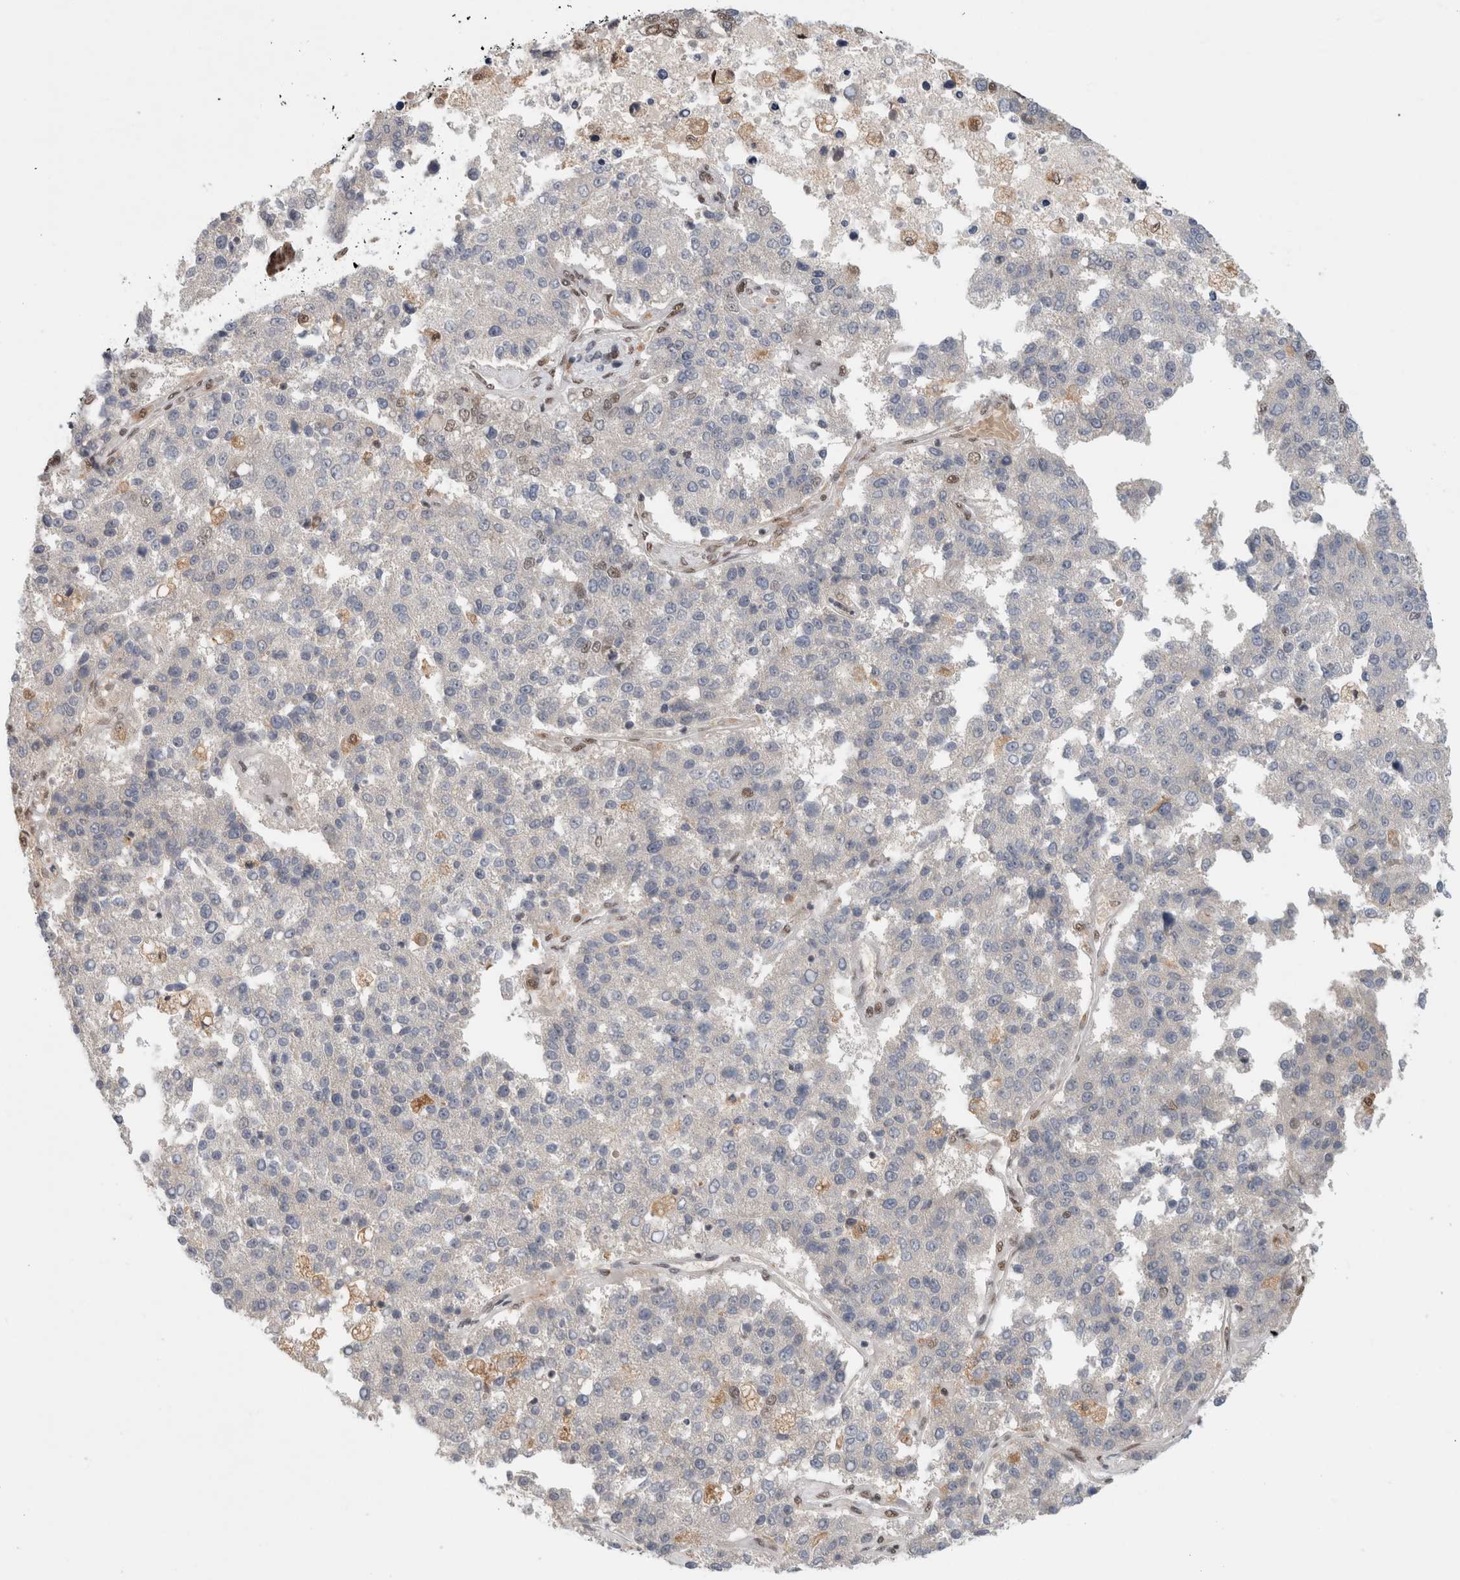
{"staining": {"intensity": "moderate", "quantity": "<25%", "location": "nuclear"}, "tissue": "pancreatic cancer", "cell_type": "Tumor cells", "image_type": "cancer", "snomed": [{"axis": "morphology", "description": "Adenocarcinoma, NOS"}, {"axis": "topography", "description": "Pancreas"}], "caption": "Immunohistochemistry micrograph of human adenocarcinoma (pancreatic) stained for a protein (brown), which exhibits low levels of moderate nuclear expression in about <25% of tumor cells.", "gene": "NCAPG2", "patient": {"sex": "female", "age": 61}}